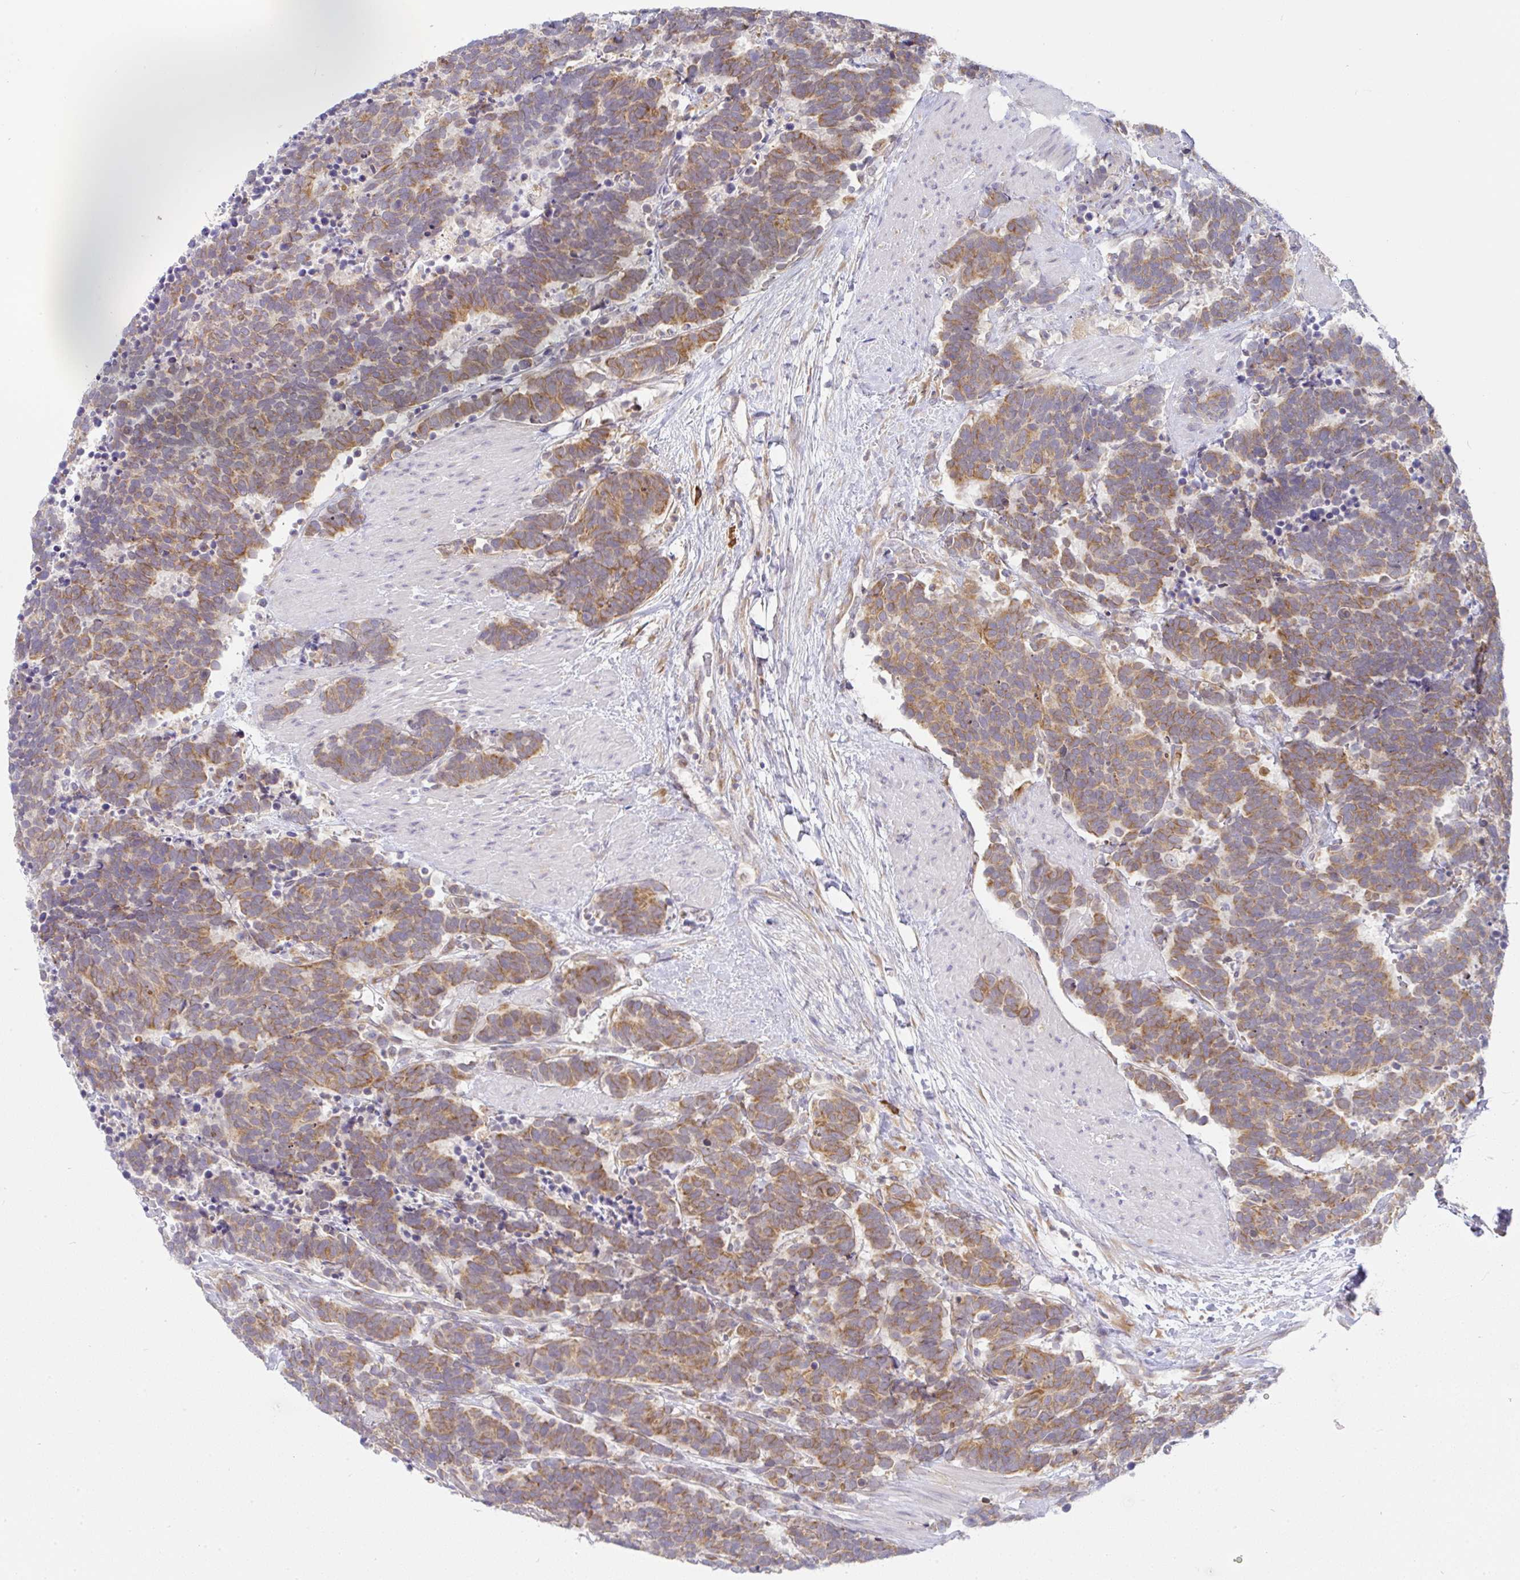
{"staining": {"intensity": "moderate", "quantity": ">75%", "location": "cytoplasmic/membranous"}, "tissue": "carcinoid", "cell_type": "Tumor cells", "image_type": "cancer", "snomed": [{"axis": "morphology", "description": "Carcinoma, NOS"}, {"axis": "morphology", "description": "Carcinoid, malignant, NOS"}, {"axis": "topography", "description": "Prostate"}], "caption": "High-magnification brightfield microscopy of carcinoid stained with DAB (3,3'-diaminobenzidine) (brown) and counterstained with hematoxylin (blue). tumor cells exhibit moderate cytoplasmic/membranous positivity is present in approximately>75% of cells.", "gene": "DERL2", "patient": {"sex": "male", "age": 57}}